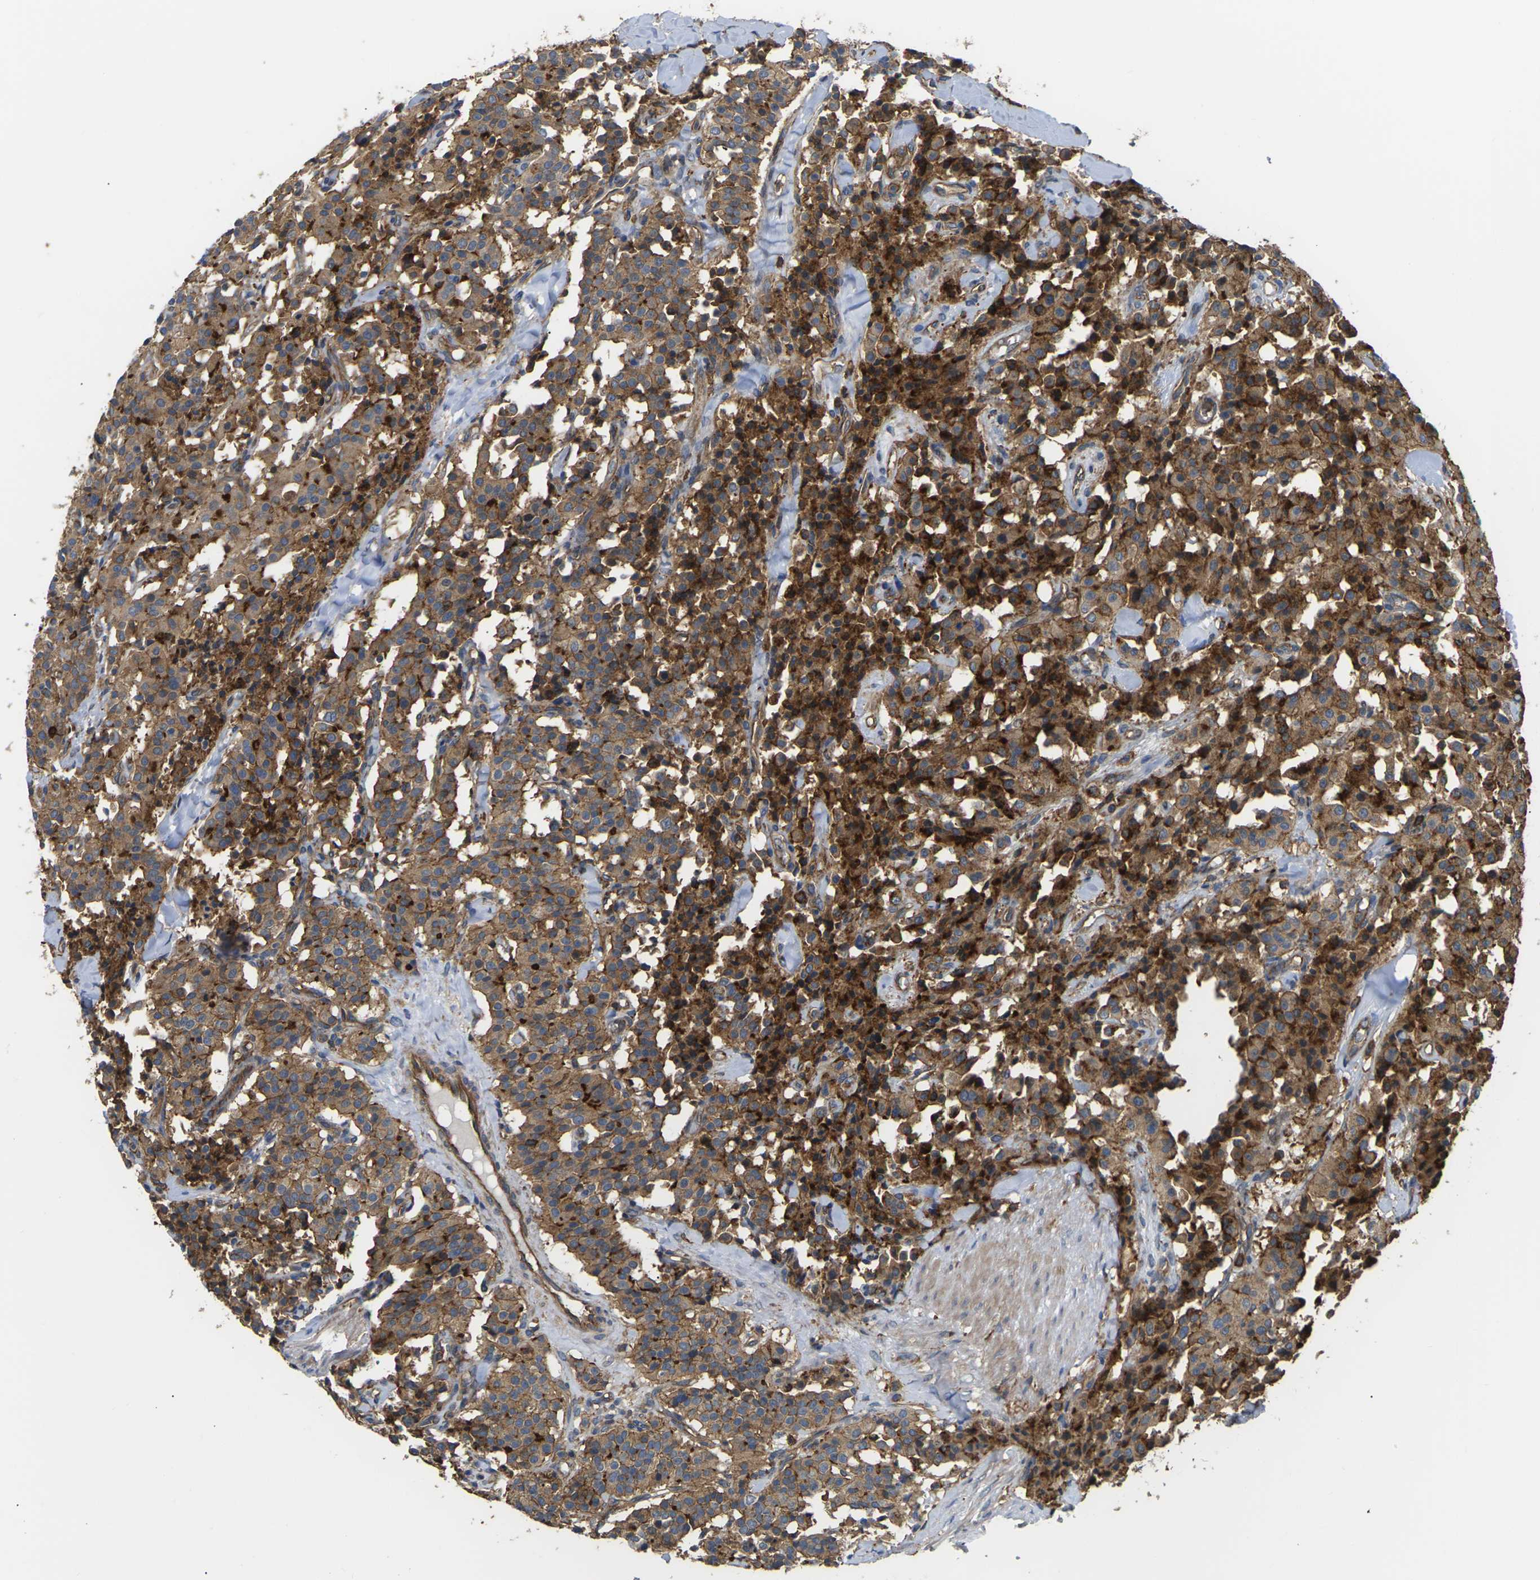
{"staining": {"intensity": "moderate", "quantity": ">75%", "location": "cytoplasmic/membranous"}, "tissue": "carcinoid", "cell_type": "Tumor cells", "image_type": "cancer", "snomed": [{"axis": "morphology", "description": "Carcinoid, malignant, NOS"}, {"axis": "topography", "description": "Lung"}], "caption": "Malignant carcinoid stained for a protein (brown) shows moderate cytoplasmic/membranous positive staining in about >75% of tumor cells.", "gene": "IQGAP1", "patient": {"sex": "male", "age": 30}}